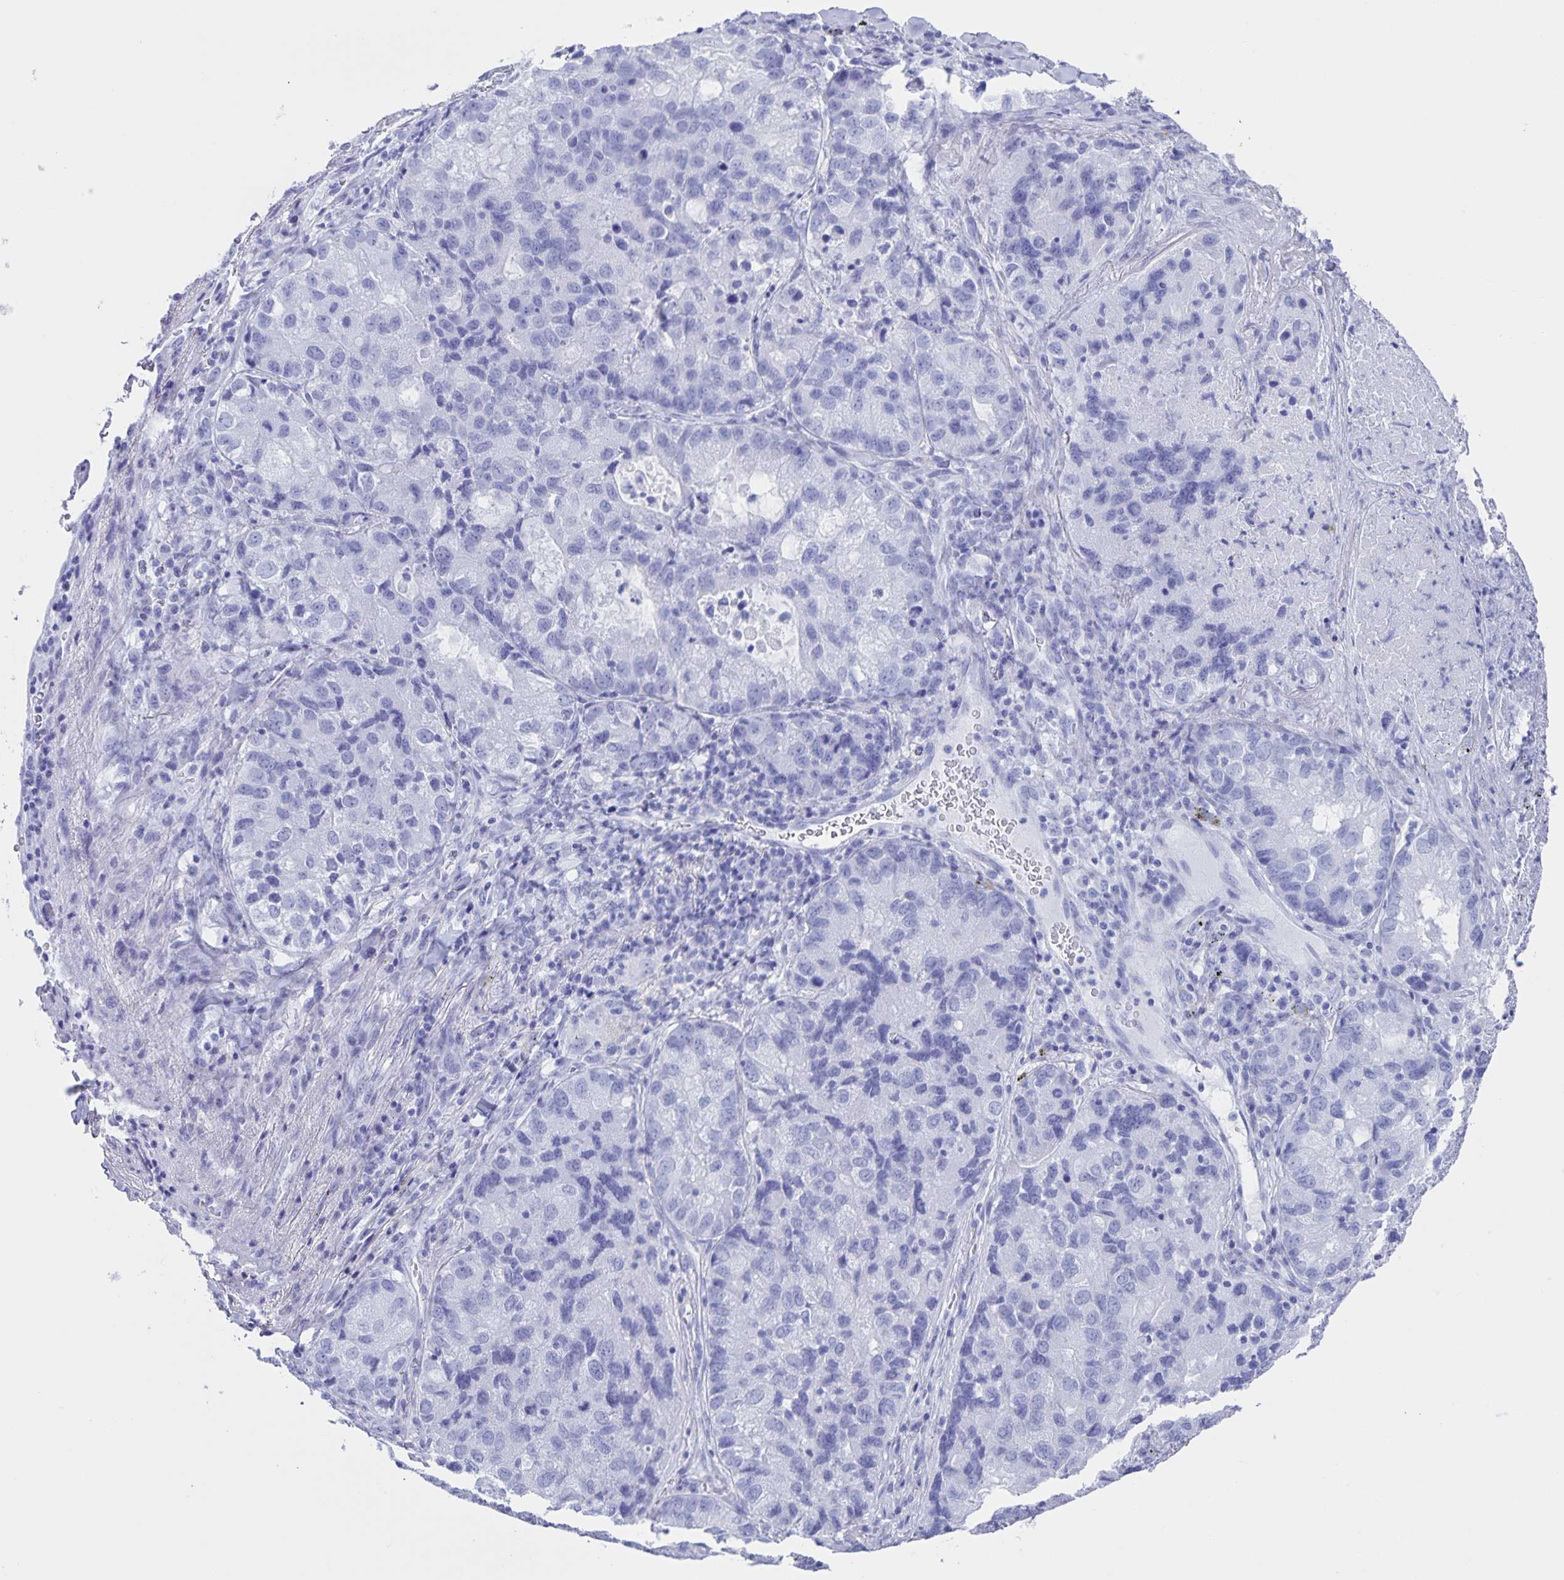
{"staining": {"intensity": "negative", "quantity": "none", "location": "none"}, "tissue": "lung cancer", "cell_type": "Tumor cells", "image_type": "cancer", "snomed": [{"axis": "morphology", "description": "Normal morphology"}, {"axis": "morphology", "description": "Adenocarcinoma, NOS"}, {"axis": "topography", "description": "Lymph node"}, {"axis": "topography", "description": "Lung"}], "caption": "Immunohistochemical staining of lung adenocarcinoma reveals no significant expression in tumor cells.", "gene": "AQP4", "patient": {"sex": "female", "age": 51}}